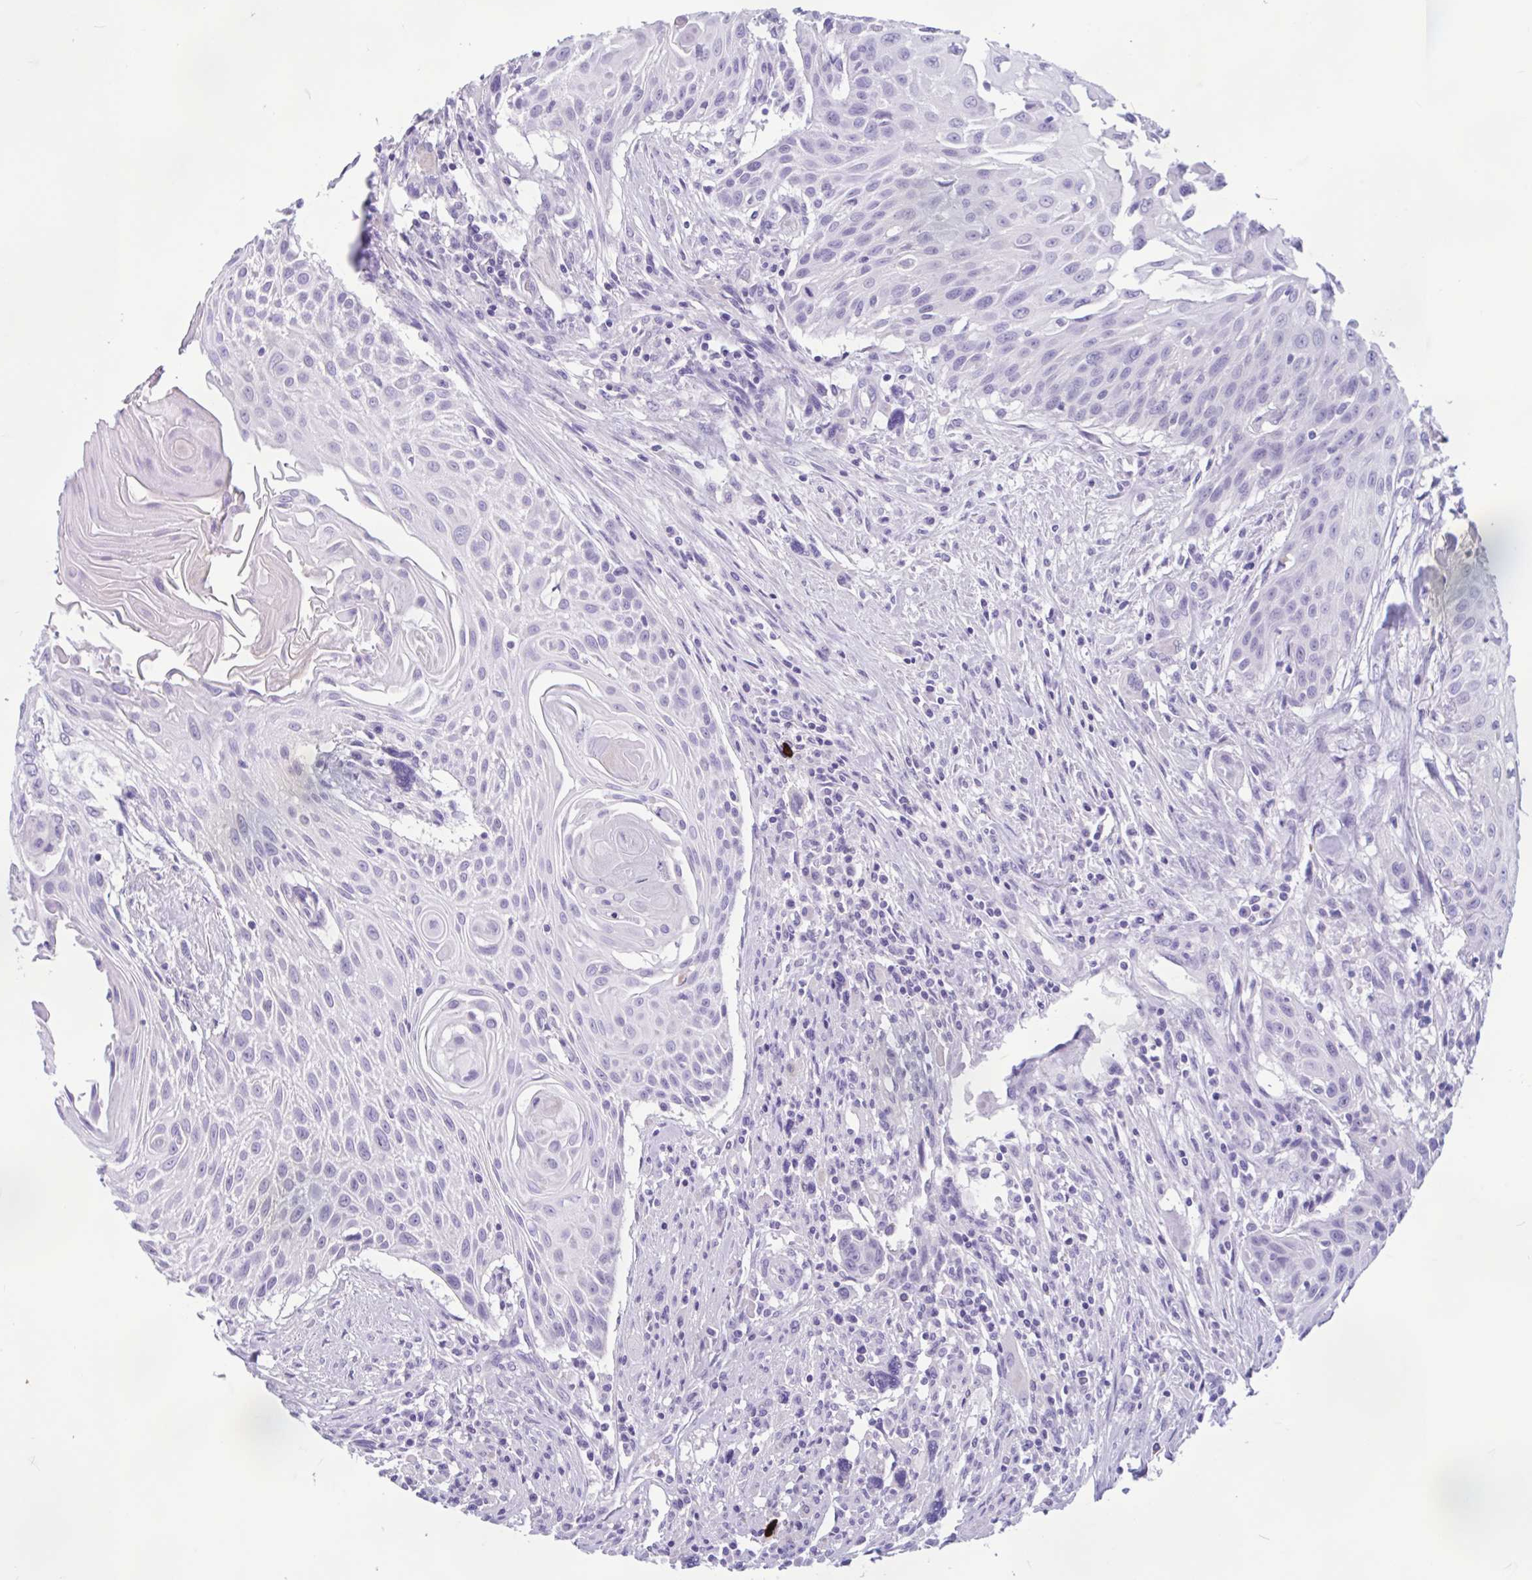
{"staining": {"intensity": "negative", "quantity": "none", "location": "none"}, "tissue": "head and neck cancer", "cell_type": "Tumor cells", "image_type": "cancer", "snomed": [{"axis": "morphology", "description": "Squamous cell carcinoma, NOS"}, {"axis": "topography", "description": "Lymph node"}, {"axis": "topography", "description": "Salivary gland"}, {"axis": "topography", "description": "Head-Neck"}], "caption": "Head and neck squamous cell carcinoma was stained to show a protein in brown. There is no significant expression in tumor cells.", "gene": "ZNF319", "patient": {"sex": "female", "age": 74}}